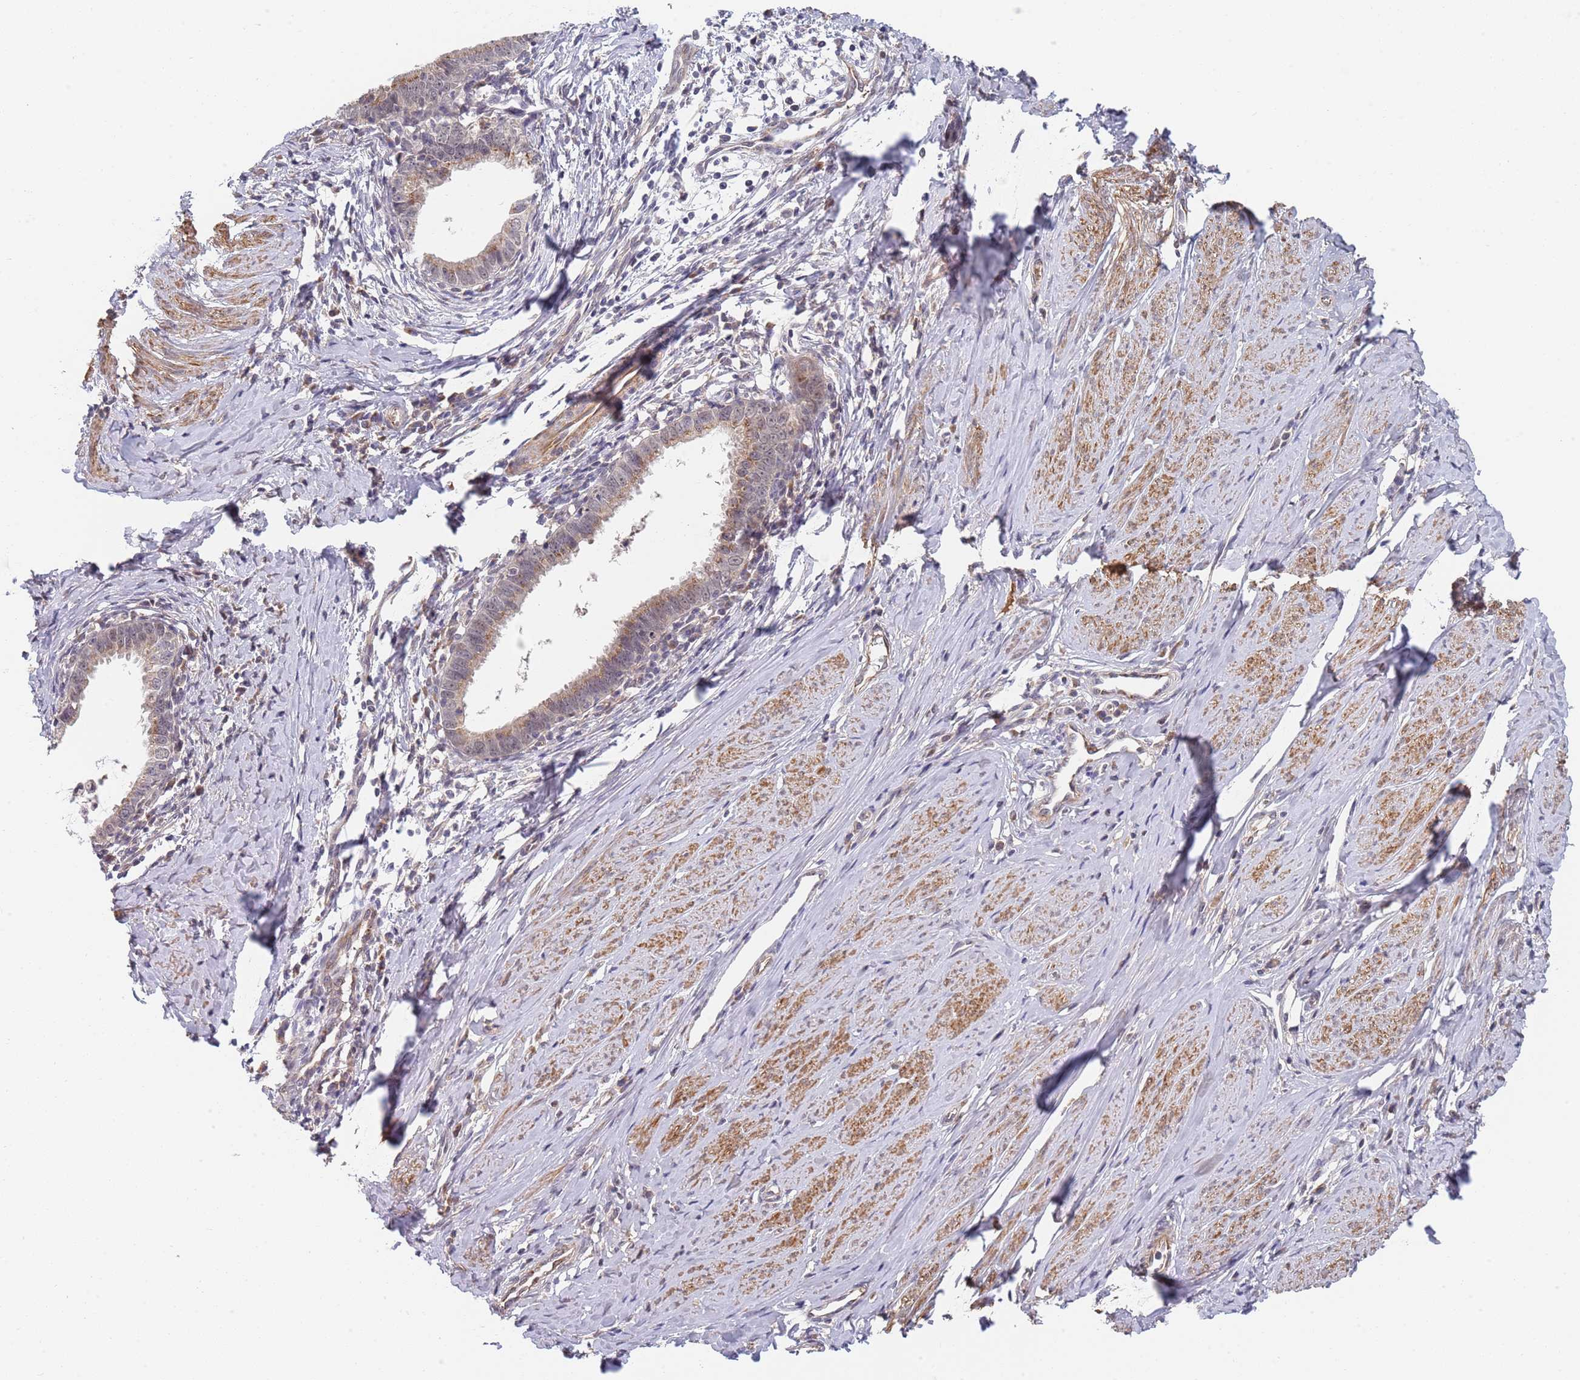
{"staining": {"intensity": "weak", "quantity": "<25%", "location": "cytoplasmic/membranous"}, "tissue": "cervical cancer", "cell_type": "Tumor cells", "image_type": "cancer", "snomed": [{"axis": "morphology", "description": "Adenocarcinoma, NOS"}, {"axis": "topography", "description": "Cervix"}], "caption": "Tumor cells show no significant protein positivity in cervical cancer.", "gene": "B4GALT4", "patient": {"sex": "female", "age": 36}}